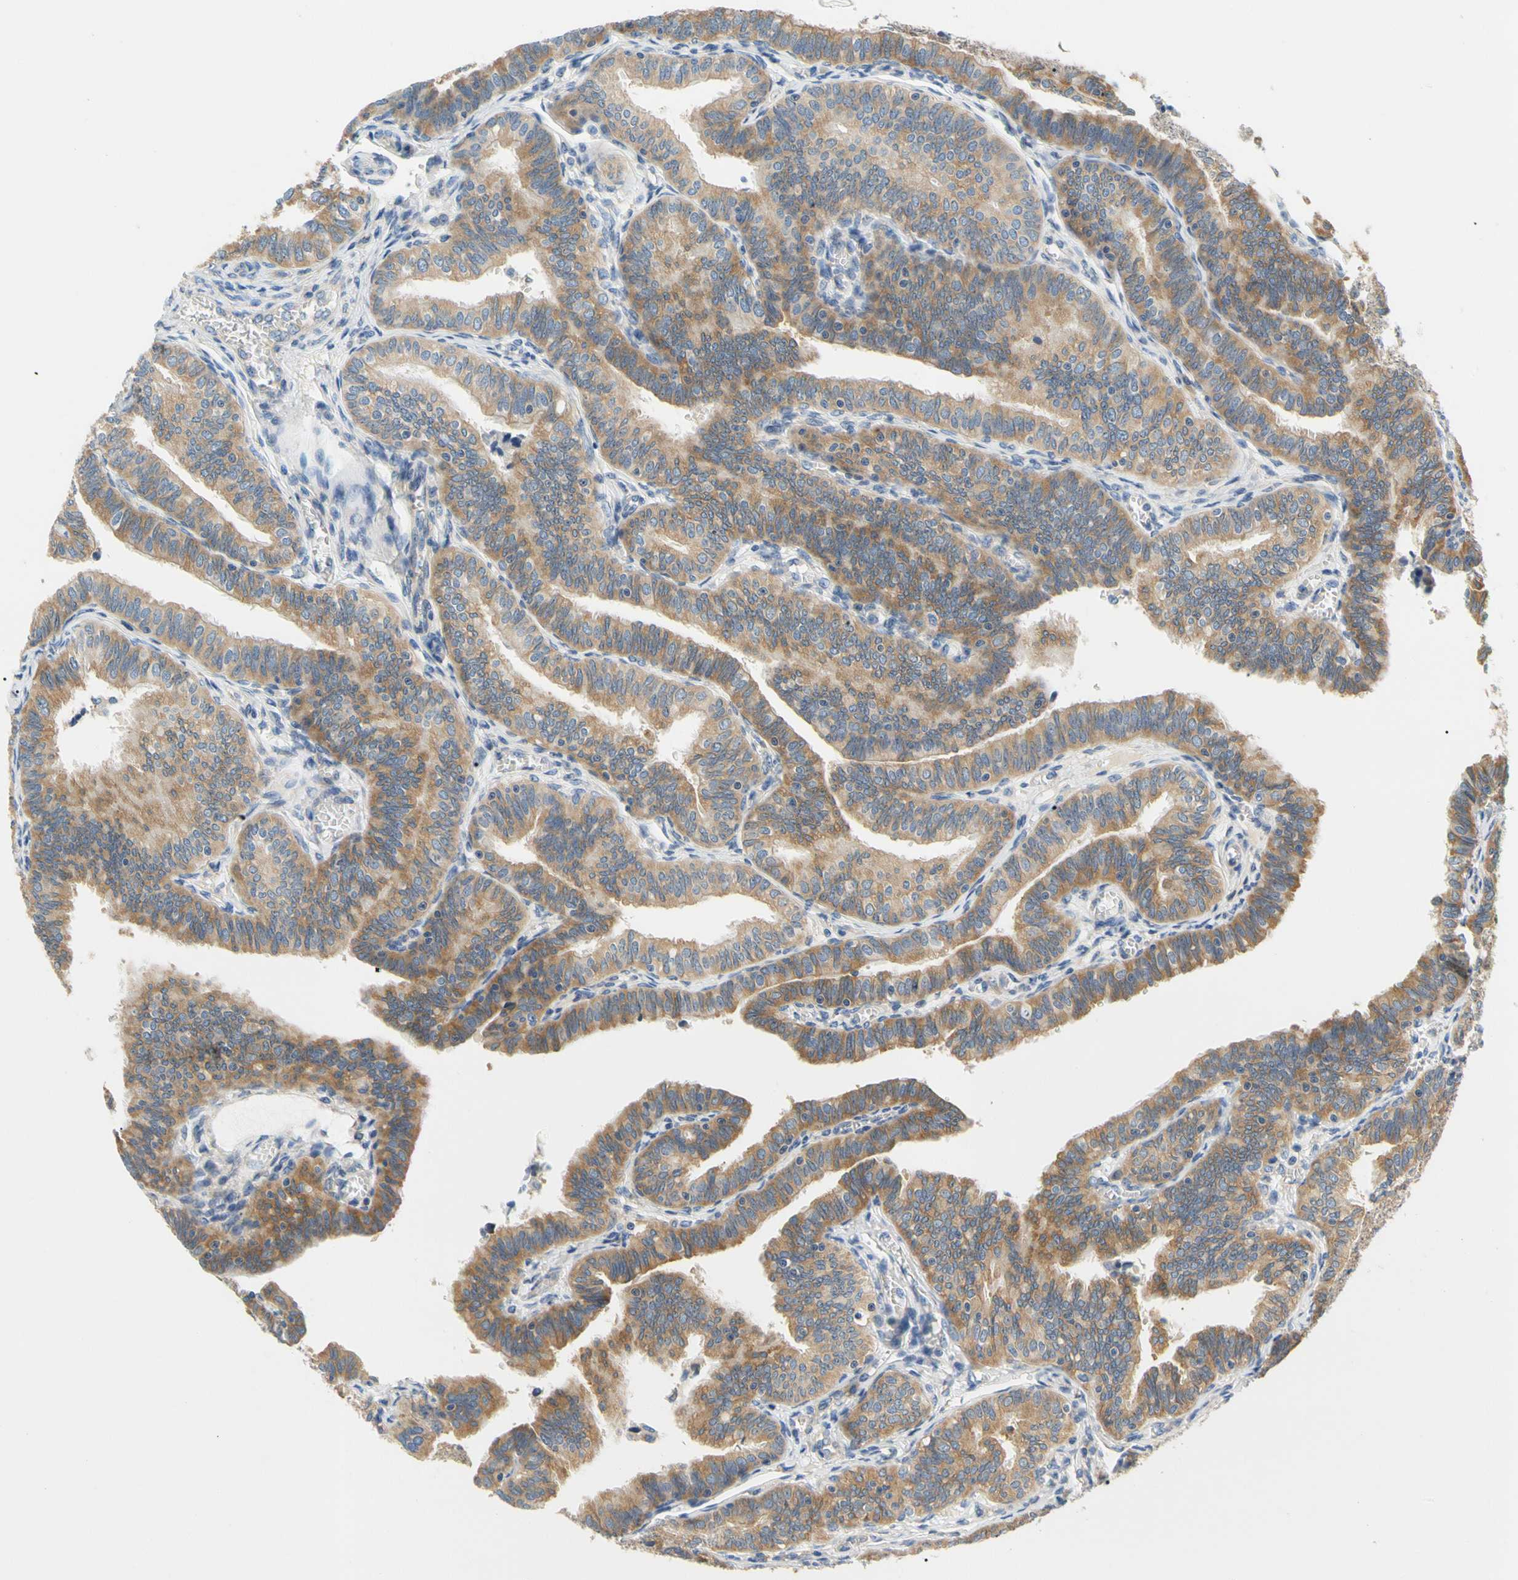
{"staining": {"intensity": "moderate", "quantity": ">75%", "location": "cytoplasmic/membranous"}, "tissue": "fallopian tube", "cell_type": "Glandular cells", "image_type": "normal", "snomed": [{"axis": "morphology", "description": "Normal tissue, NOS"}, {"axis": "topography", "description": "Fallopian tube"}], "caption": "Glandular cells exhibit medium levels of moderate cytoplasmic/membranous staining in about >75% of cells in normal fallopian tube. (DAB (3,3'-diaminobenzidine) IHC, brown staining for protein, blue staining for nuclei).", "gene": "LRRC47", "patient": {"sex": "female", "age": 46}}